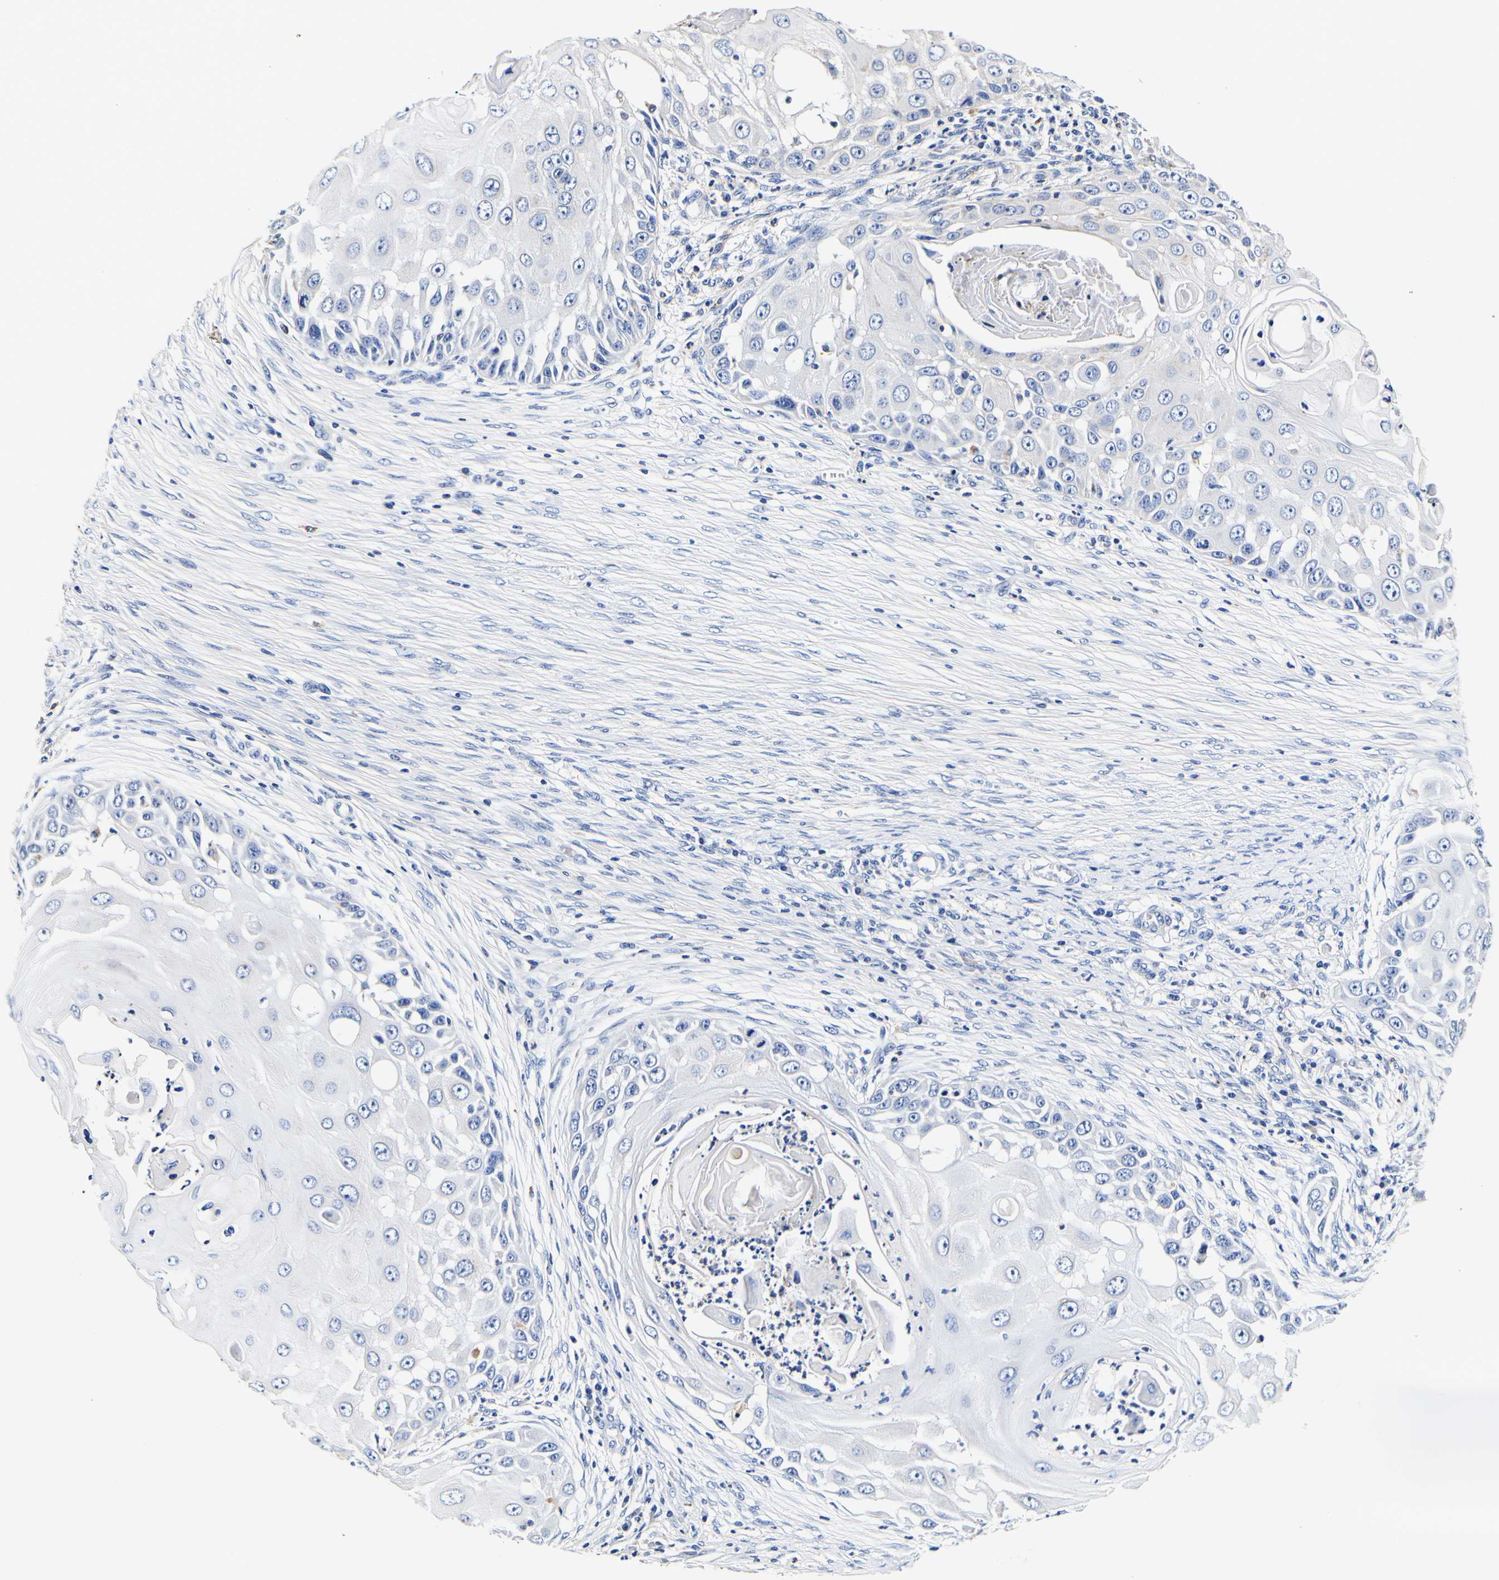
{"staining": {"intensity": "negative", "quantity": "none", "location": "none"}, "tissue": "skin cancer", "cell_type": "Tumor cells", "image_type": "cancer", "snomed": [{"axis": "morphology", "description": "Squamous cell carcinoma, NOS"}, {"axis": "topography", "description": "Skin"}], "caption": "This is an IHC photomicrograph of human skin squamous cell carcinoma. There is no staining in tumor cells.", "gene": "CAMK4", "patient": {"sex": "female", "age": 44}}